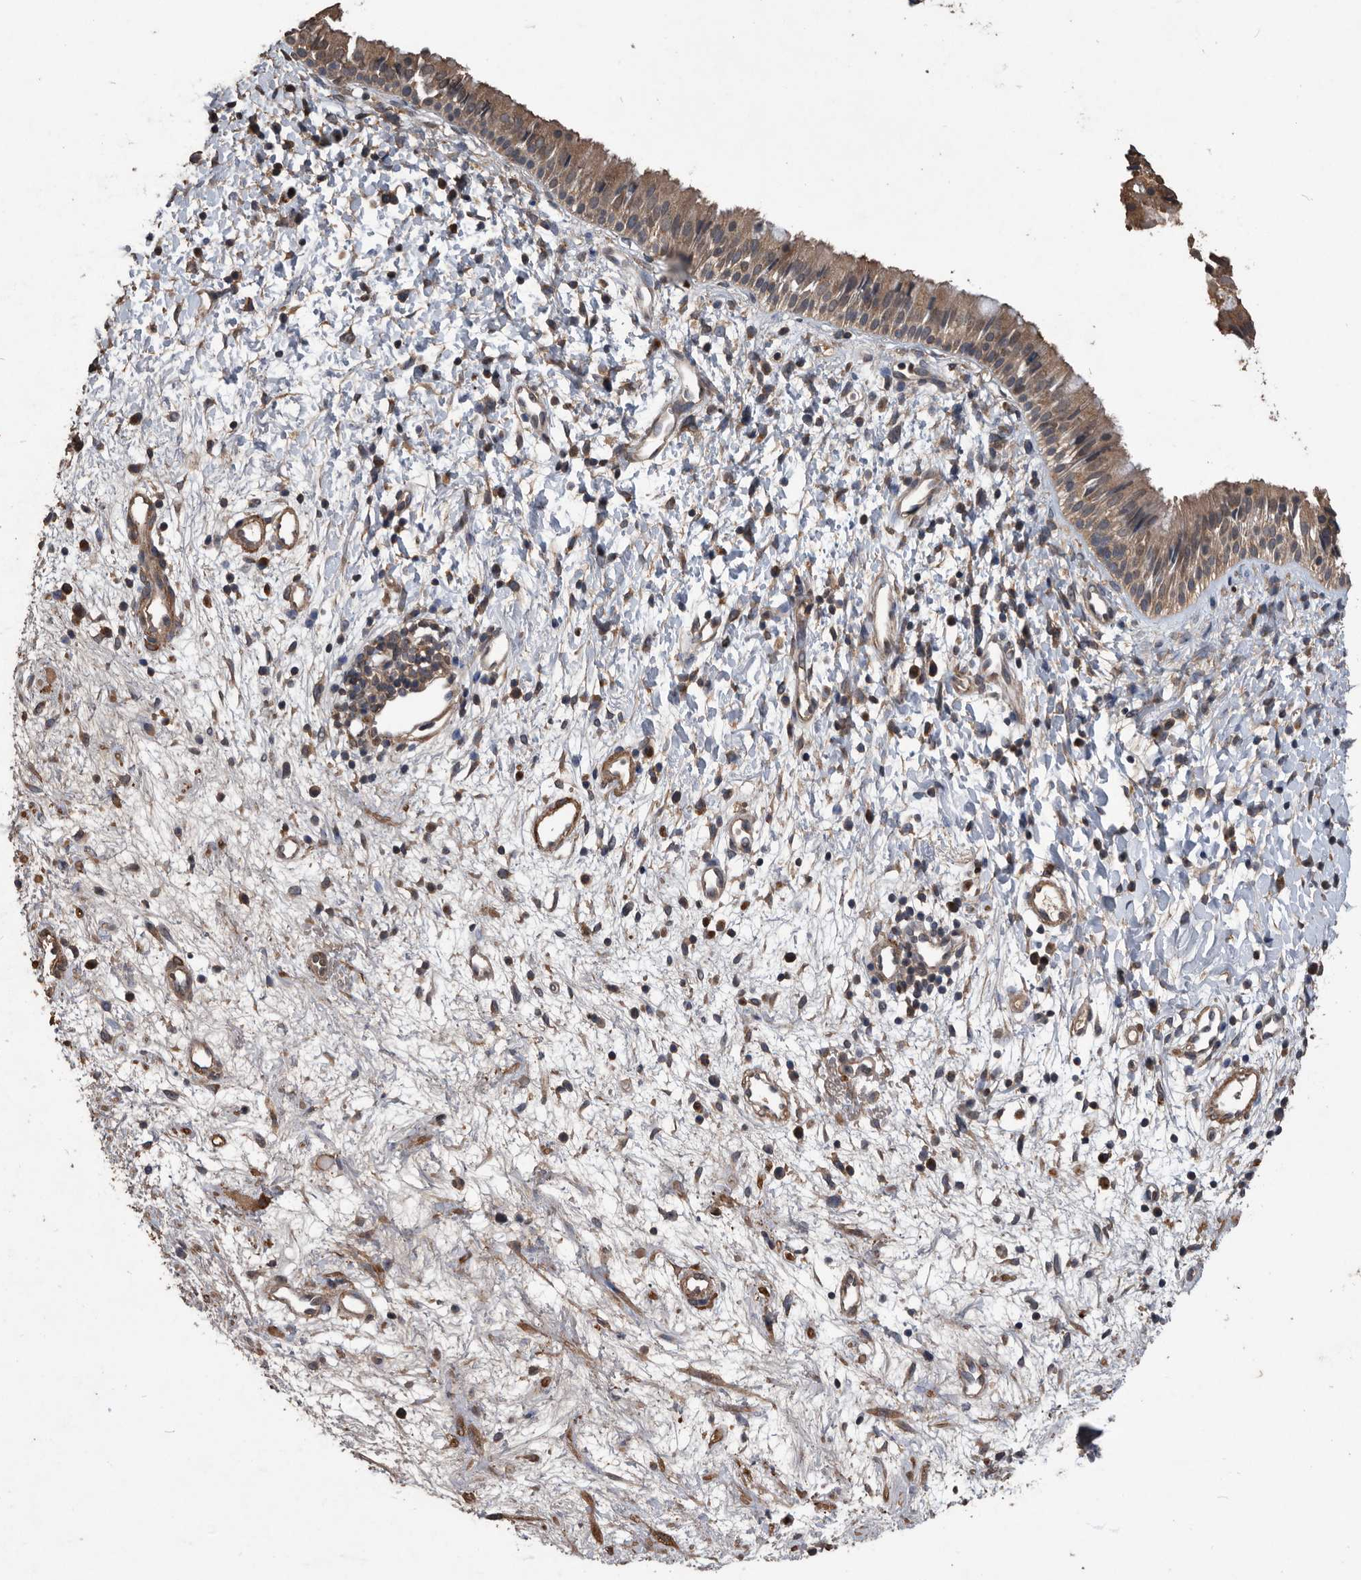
{"staining": {"intensity": "moderate", "quantity": "25%-75%", "location": "cytoplasmic/membranous"}, "tissue": "nasopharynx", "cell_type": "Respiratory epithelial cells", "image_type": "normal", "snomed": [{"axis": "morphology", "description": "Normal tissue, NOS"}, {"axis": "topography", "description": "Nasopharynx"}], "caption": "Benign nasopharynx displays moderate cytoplasmic/membranous expression in approximately 25%-75% of respiratory epithelial cells The staining was performed using DAB (3,3'-diaminobenzidine), with brown indicating positive protein expression. Nuclei are stained blue with hematoxylin..", "gene": "NRBP1", "patient": {"sex": "male", "age": 22}}